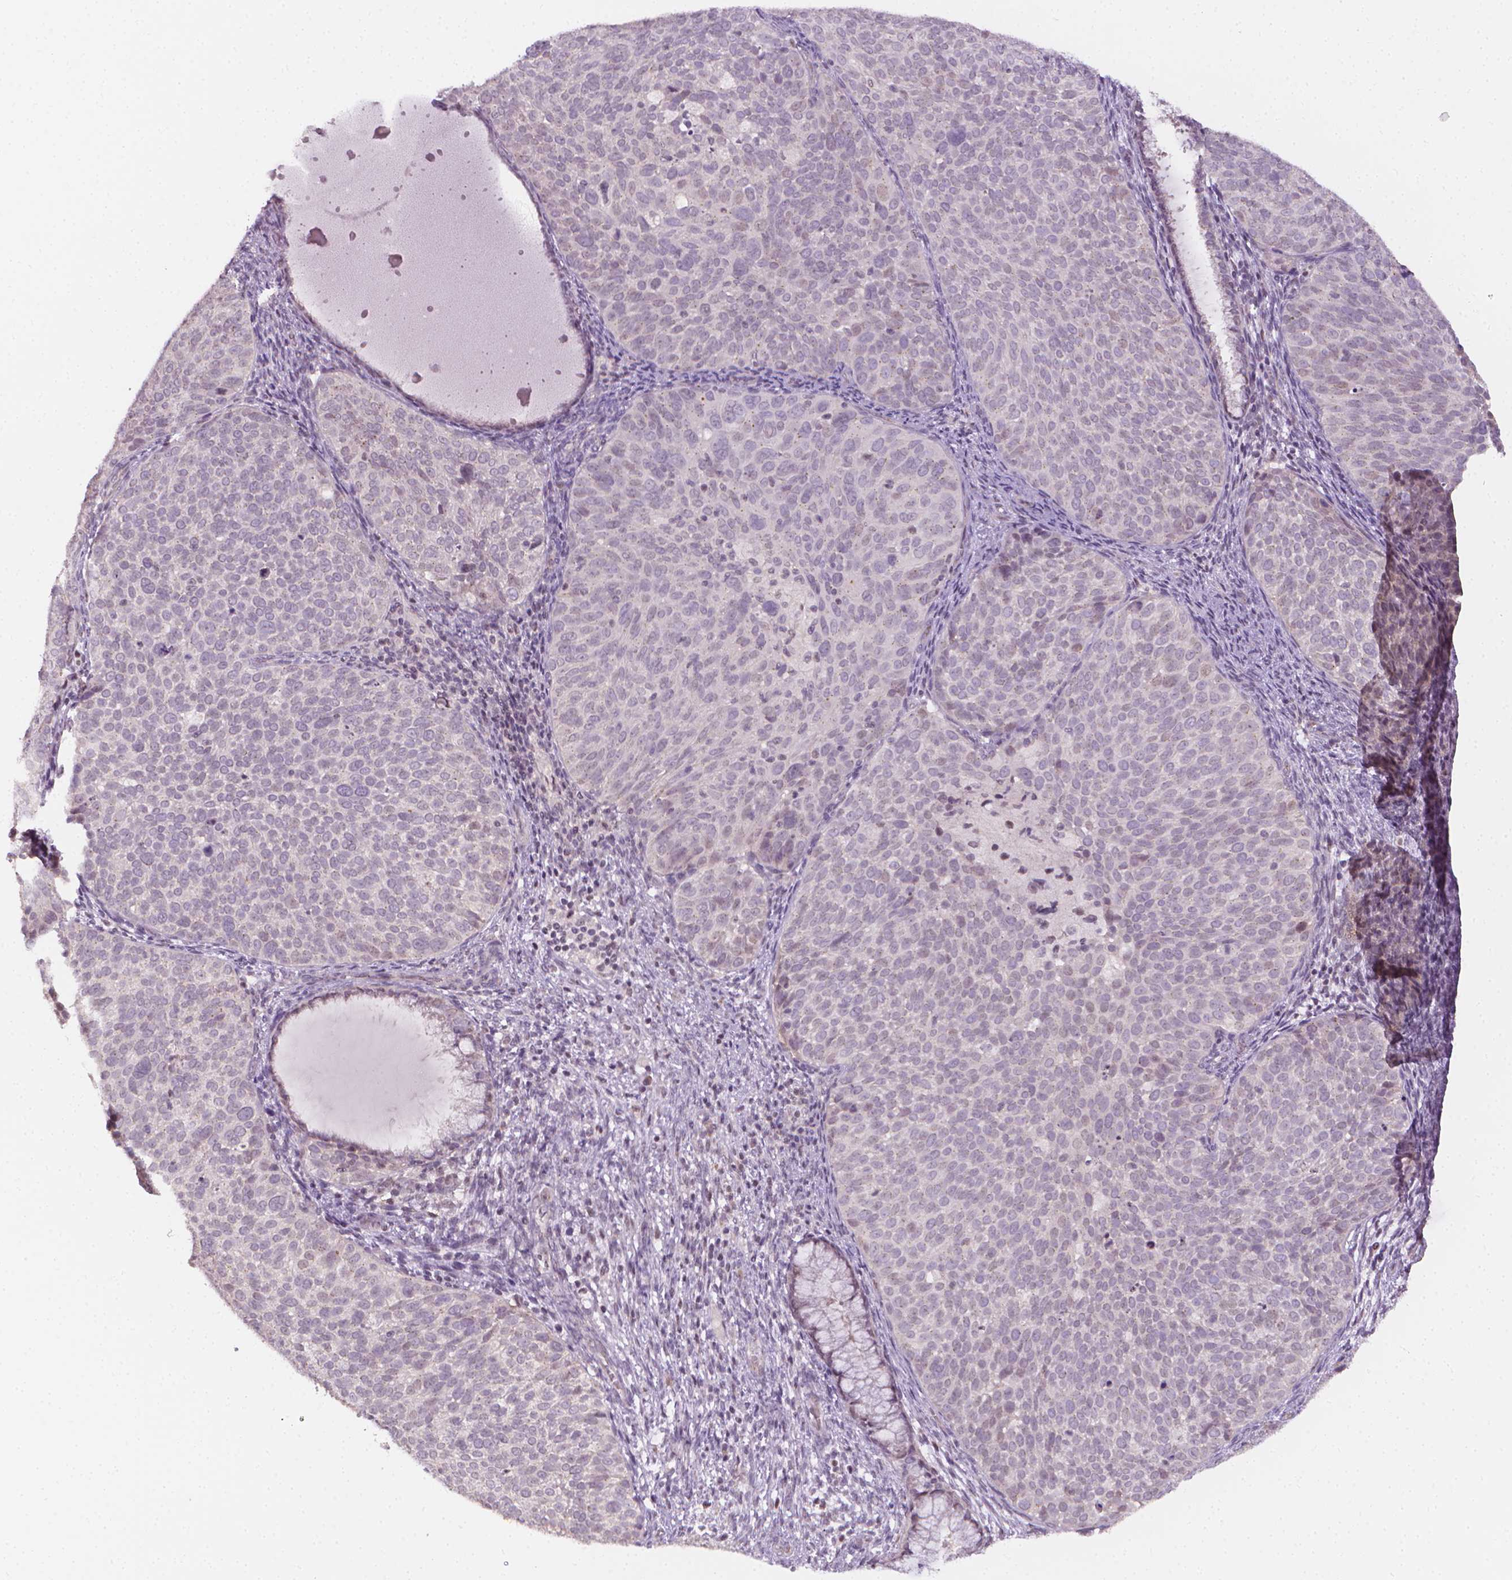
{"staining": {"intensity": "negative", "quantity": "none", "location": "none"}, "tissue": "cervical cancer", "cell_type": "Tumor cells", "image_type": "cancer", "snomed": [{"axis": "morphology", "description": "Squamous cell carcinoma, NOS"}, {"axis": "topography", "description": "Cervix"}], "caption": "DAB immunohistochemical staining of cervical cancer (squamous cell carcinoma) exhibits no significant staining in tumor cells.", "gene": "NCAN", "patient": {"sex": "female", "age": 39}}